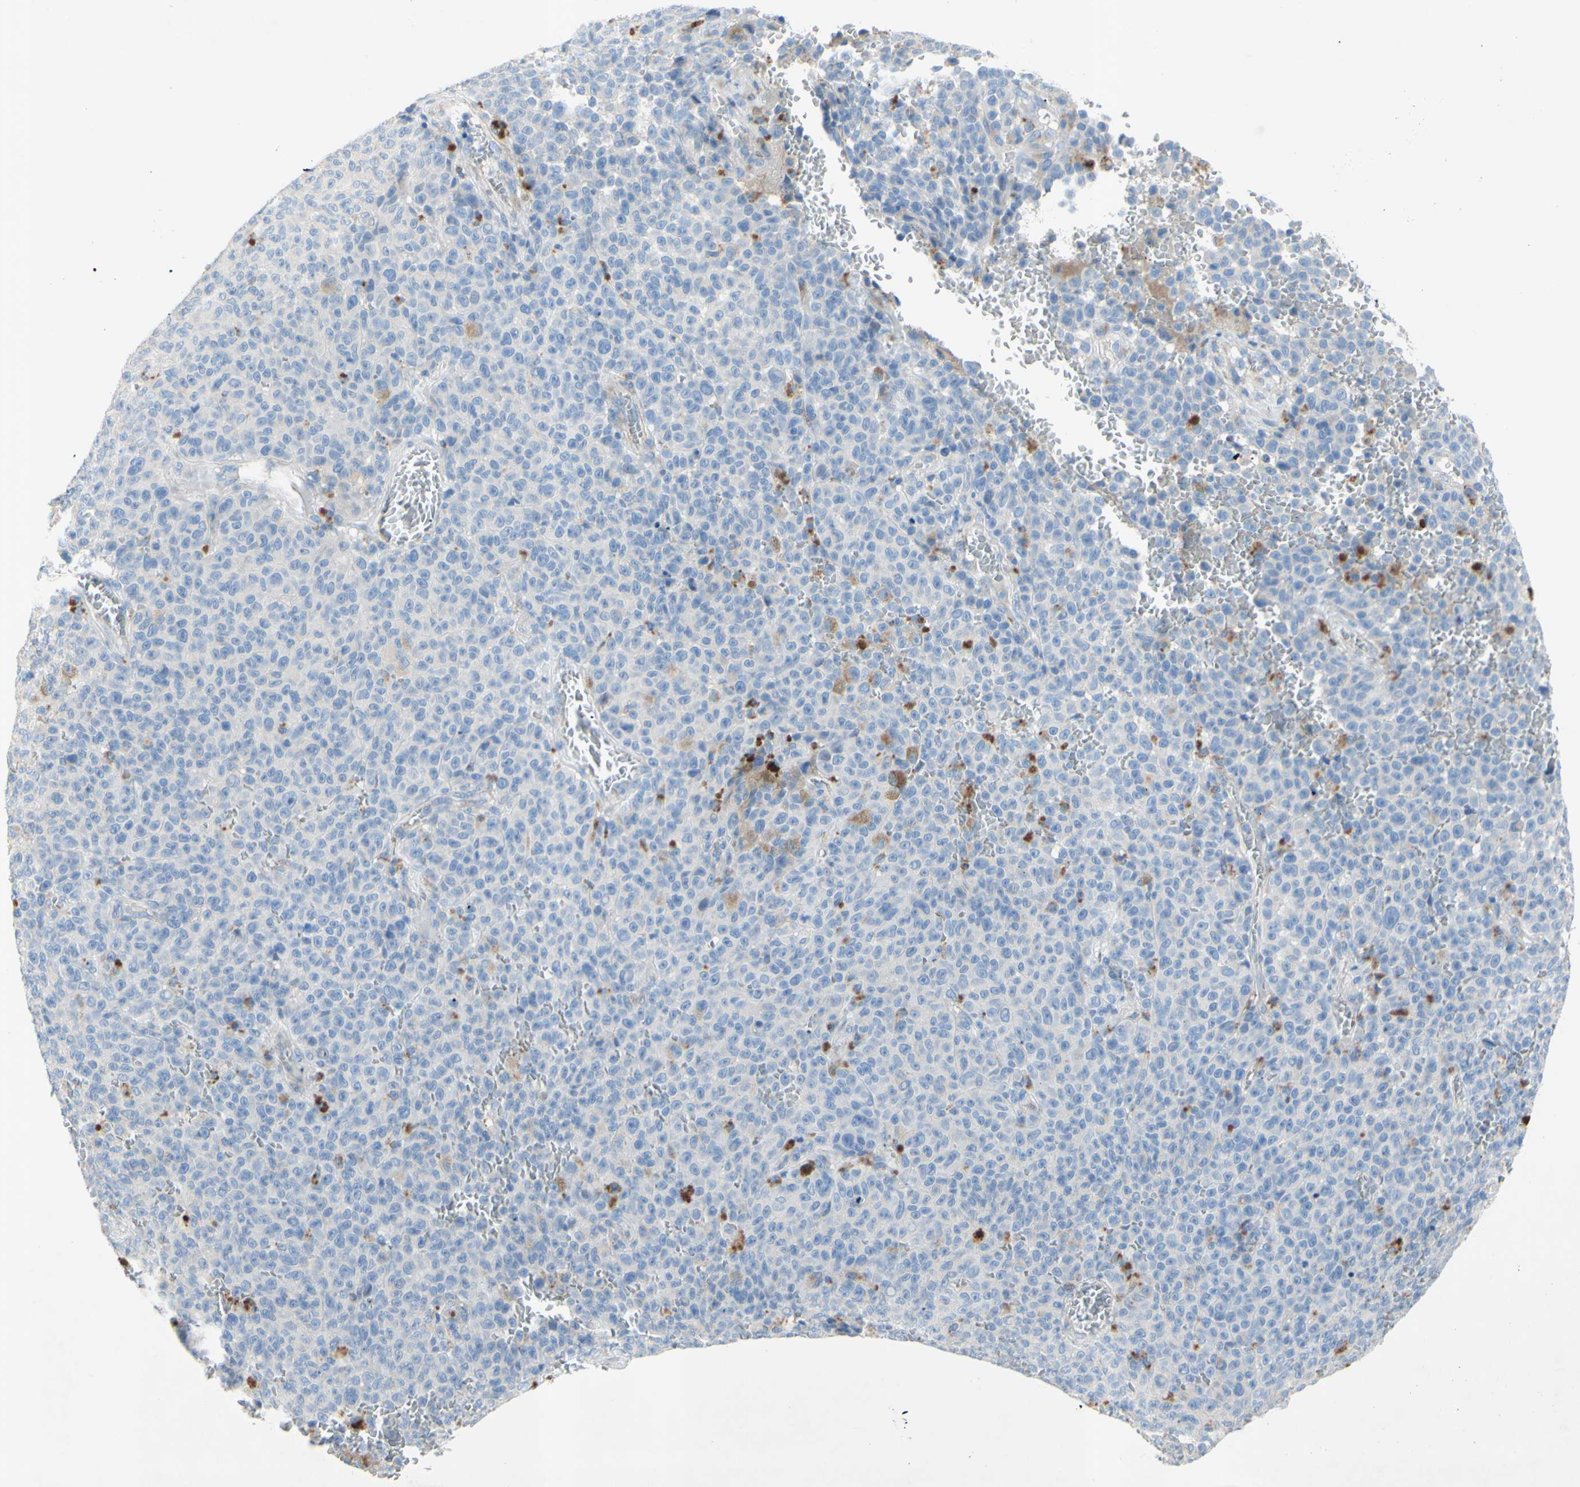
{"staining": {"intensity": "negative", "quantity": "none", "location": "none"}, "tissue": "melanoma", "cell_type": "Tumor cells", "image_type": "cancer", "snomed": [{"axis": "morphology", "description": "Malignant melanoma, NOS"}, {"axis": "topography", "description": "Skin"}], "caption": "Immunohistochemistry (IHC) of human malignant melanoma demonstrates no positivity in tumor cells.", "gene": "TMIGD2", "patient": {"sex": "female", "age": 82}}